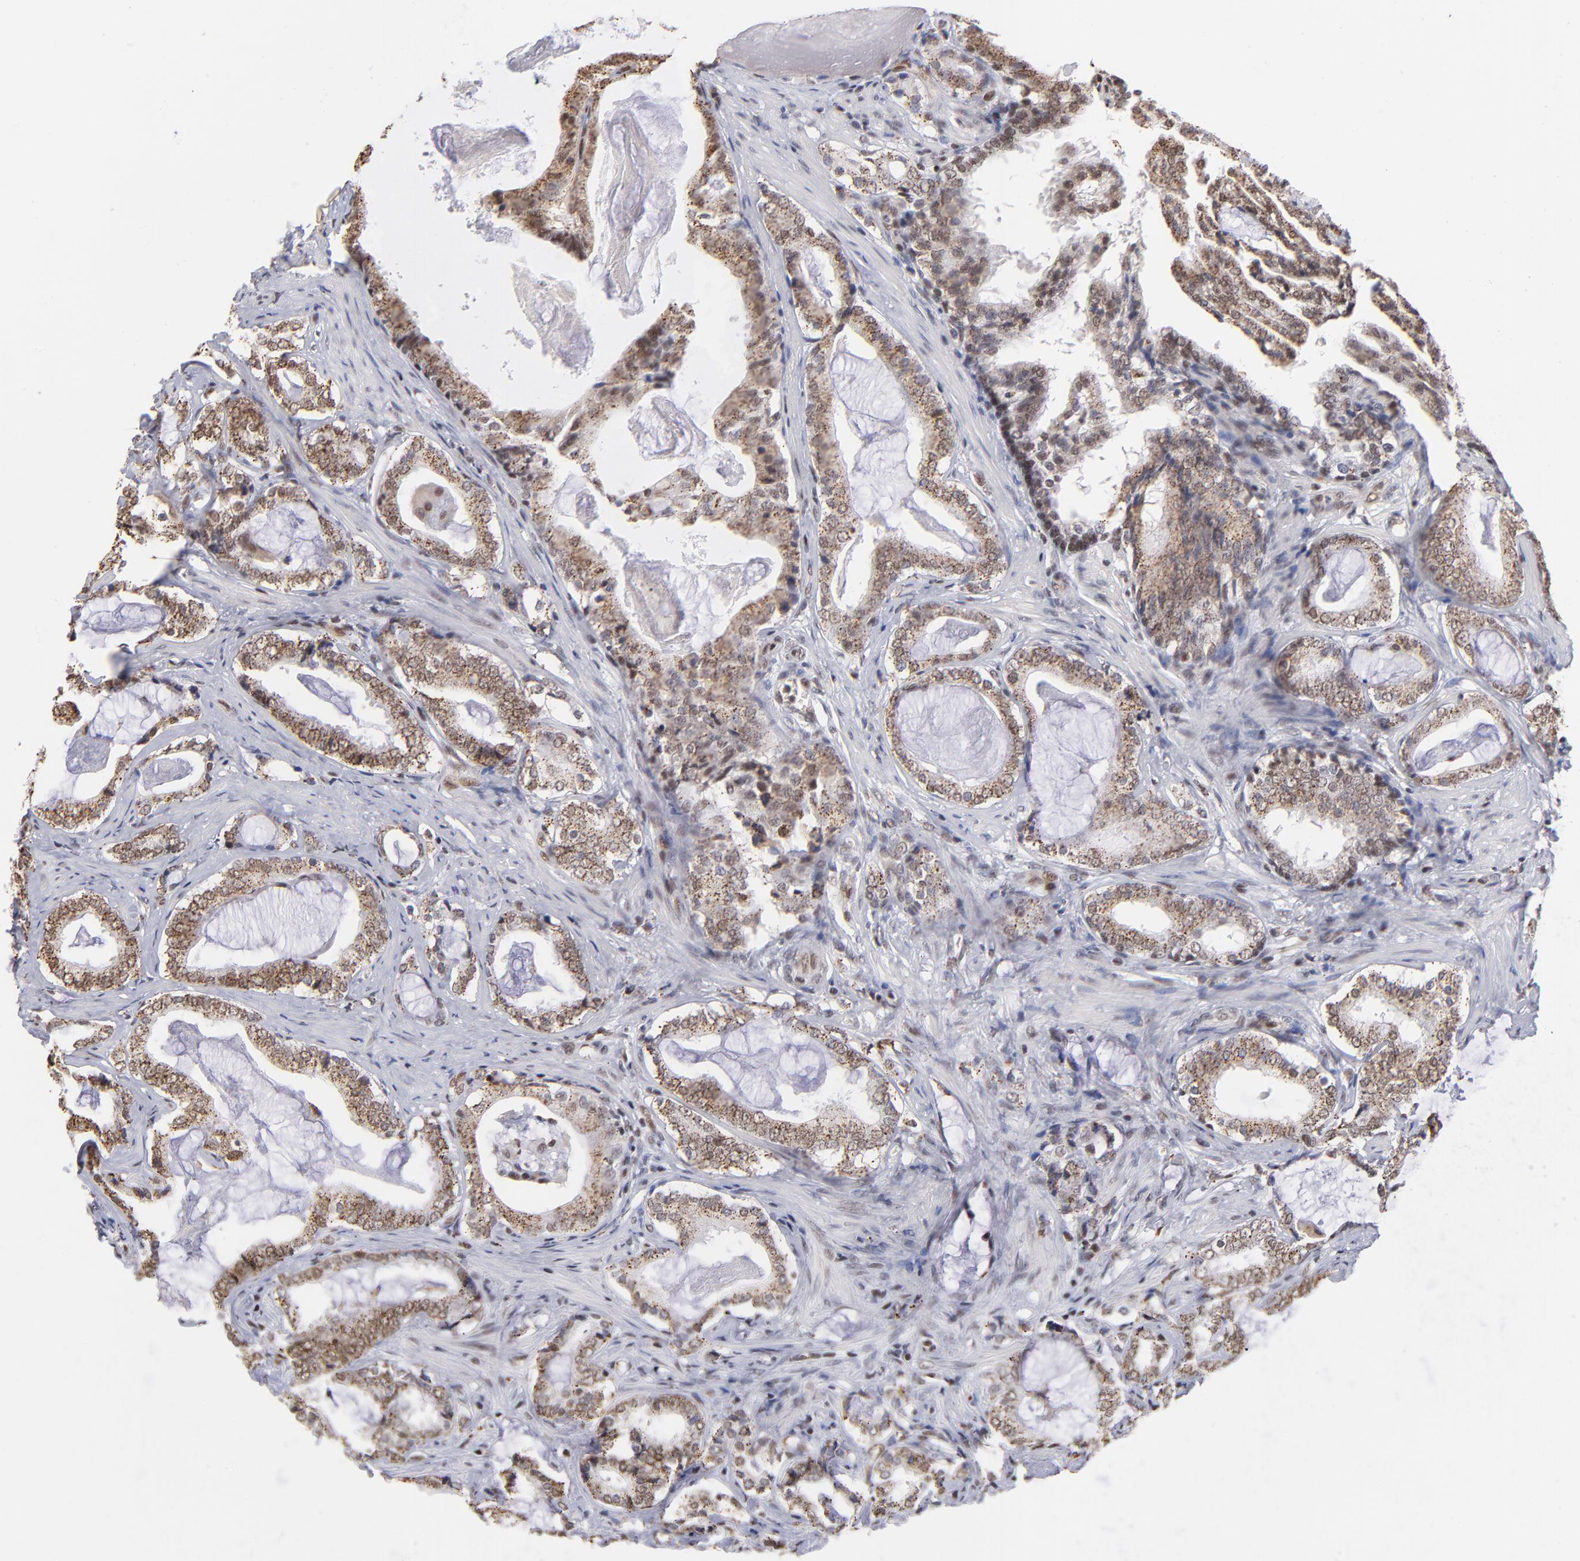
{"staining": {"intensity": "weak", "quantity": ">75%", "location": "cytoplasmic/membranous"}, "tissue": "prostate cancer", "cell_type": "Tumor cells", "image_type": "cancer", "snomed": [{"axis": "morphology", "description": "Adenocarcinoma, Low grade"}, {"axis": "topography", "description": "Prostate"}], "caption": "IHC (DAB (3,3'-diaminobenzidine)) staining of prostate adenocarcinoma (low-grade) reveals weak cytoplasmic/membranous protein positivity in approximately >75% of tumor cells.", "gene": "GABPA", "patient": {"sex": "male", "age": 59}}